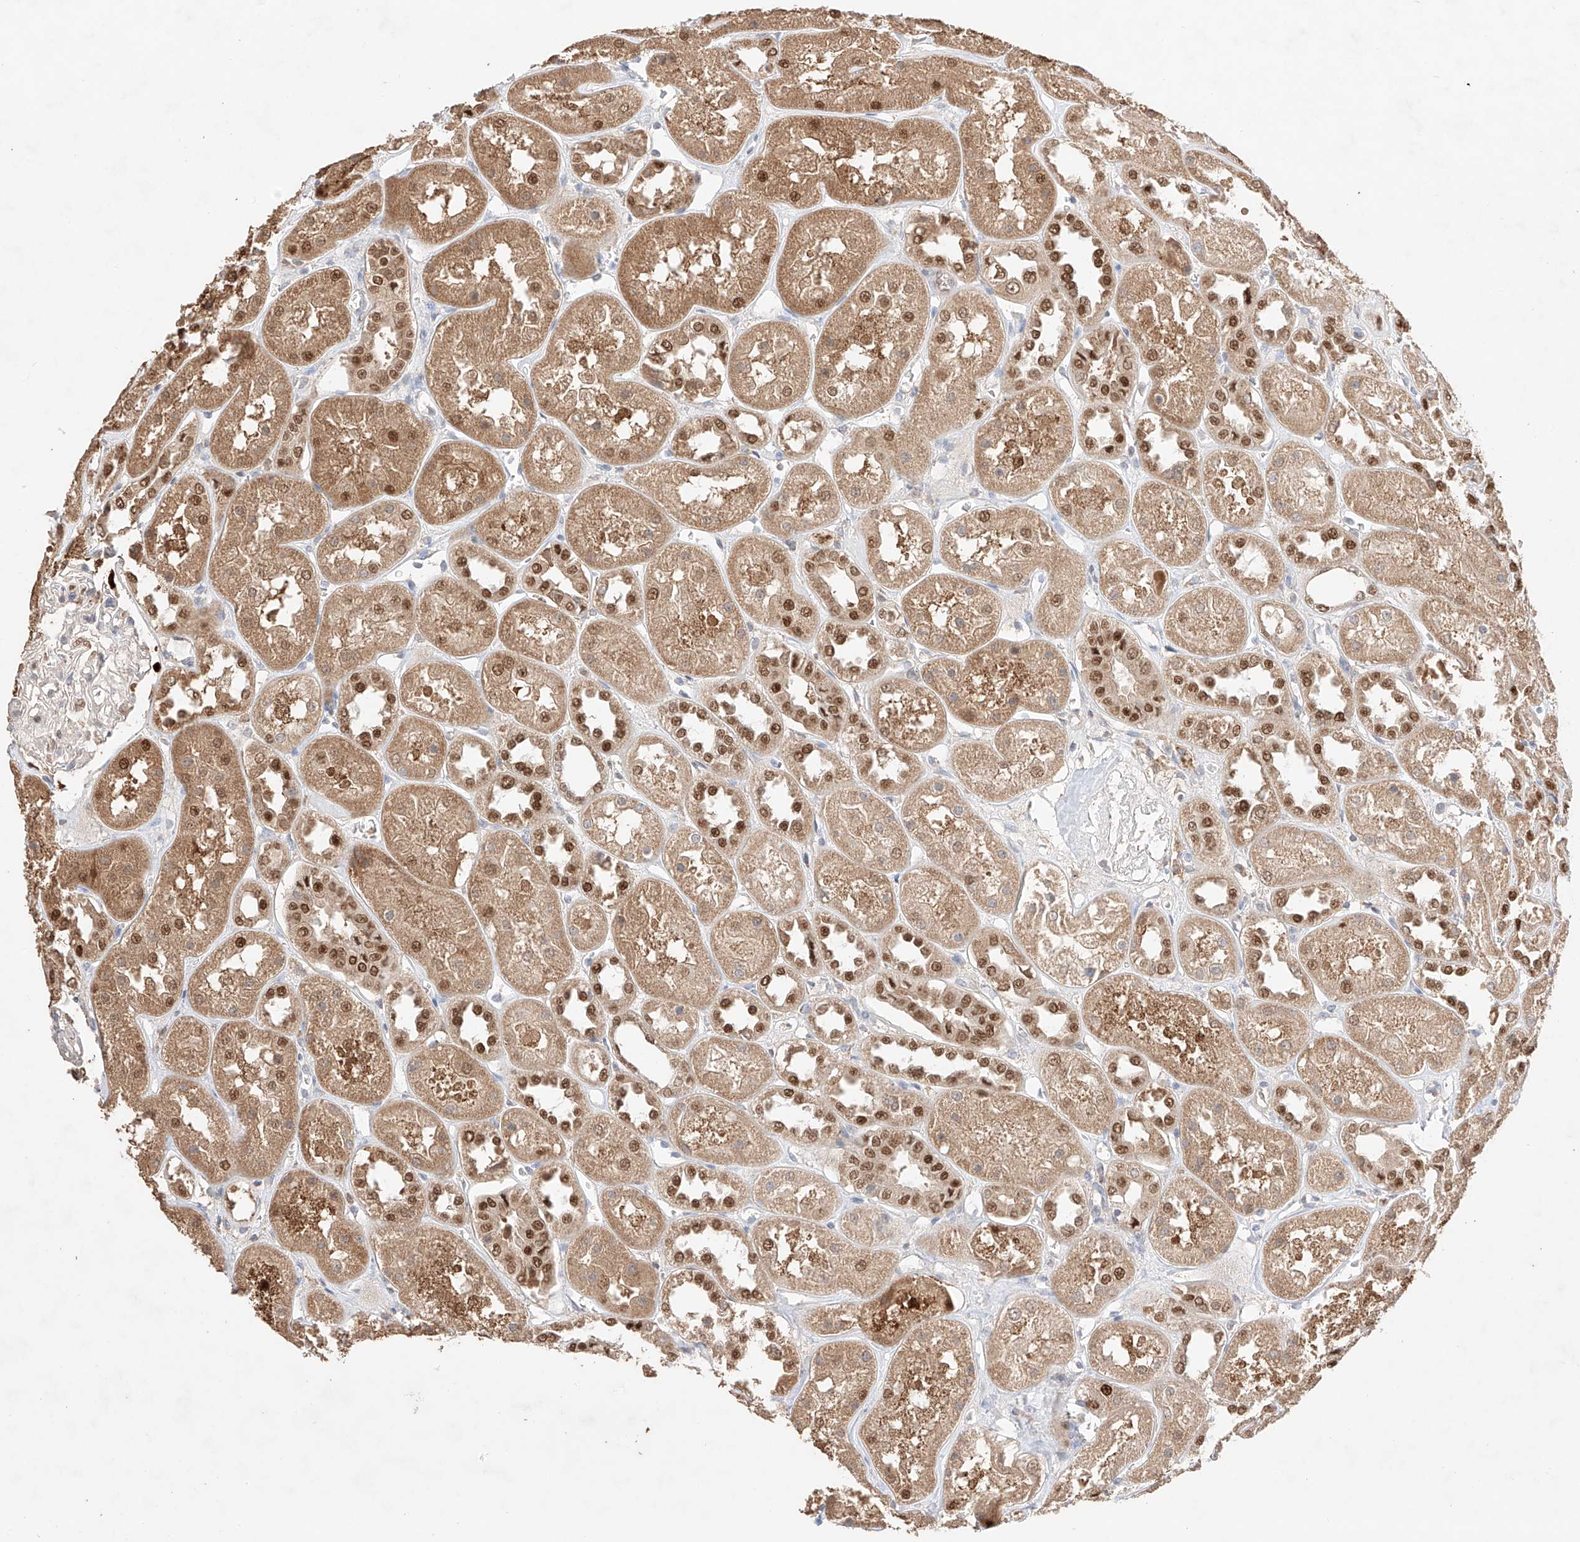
{"staining": {"intensity": "weak", "quantity": "<25%", "location": "nuclear"}, "tissue": "kidney", "cell_type": "Cells in glomeruli", "image_type": "normal", "snomed": [{"axis": "morphology", "description": "Normal tissue, NOS"}, {"axis": "topography", "description": "Kidney"}], "caption": "Histopathology image shows no significant protein expression in cells in glomeruli of unremarkable kidney. (DAB immunohistochemistry visualized using brightfield microscopy, high magnification).", "gene": "APIP", "patient": {"sex": "male", "age": 70}}